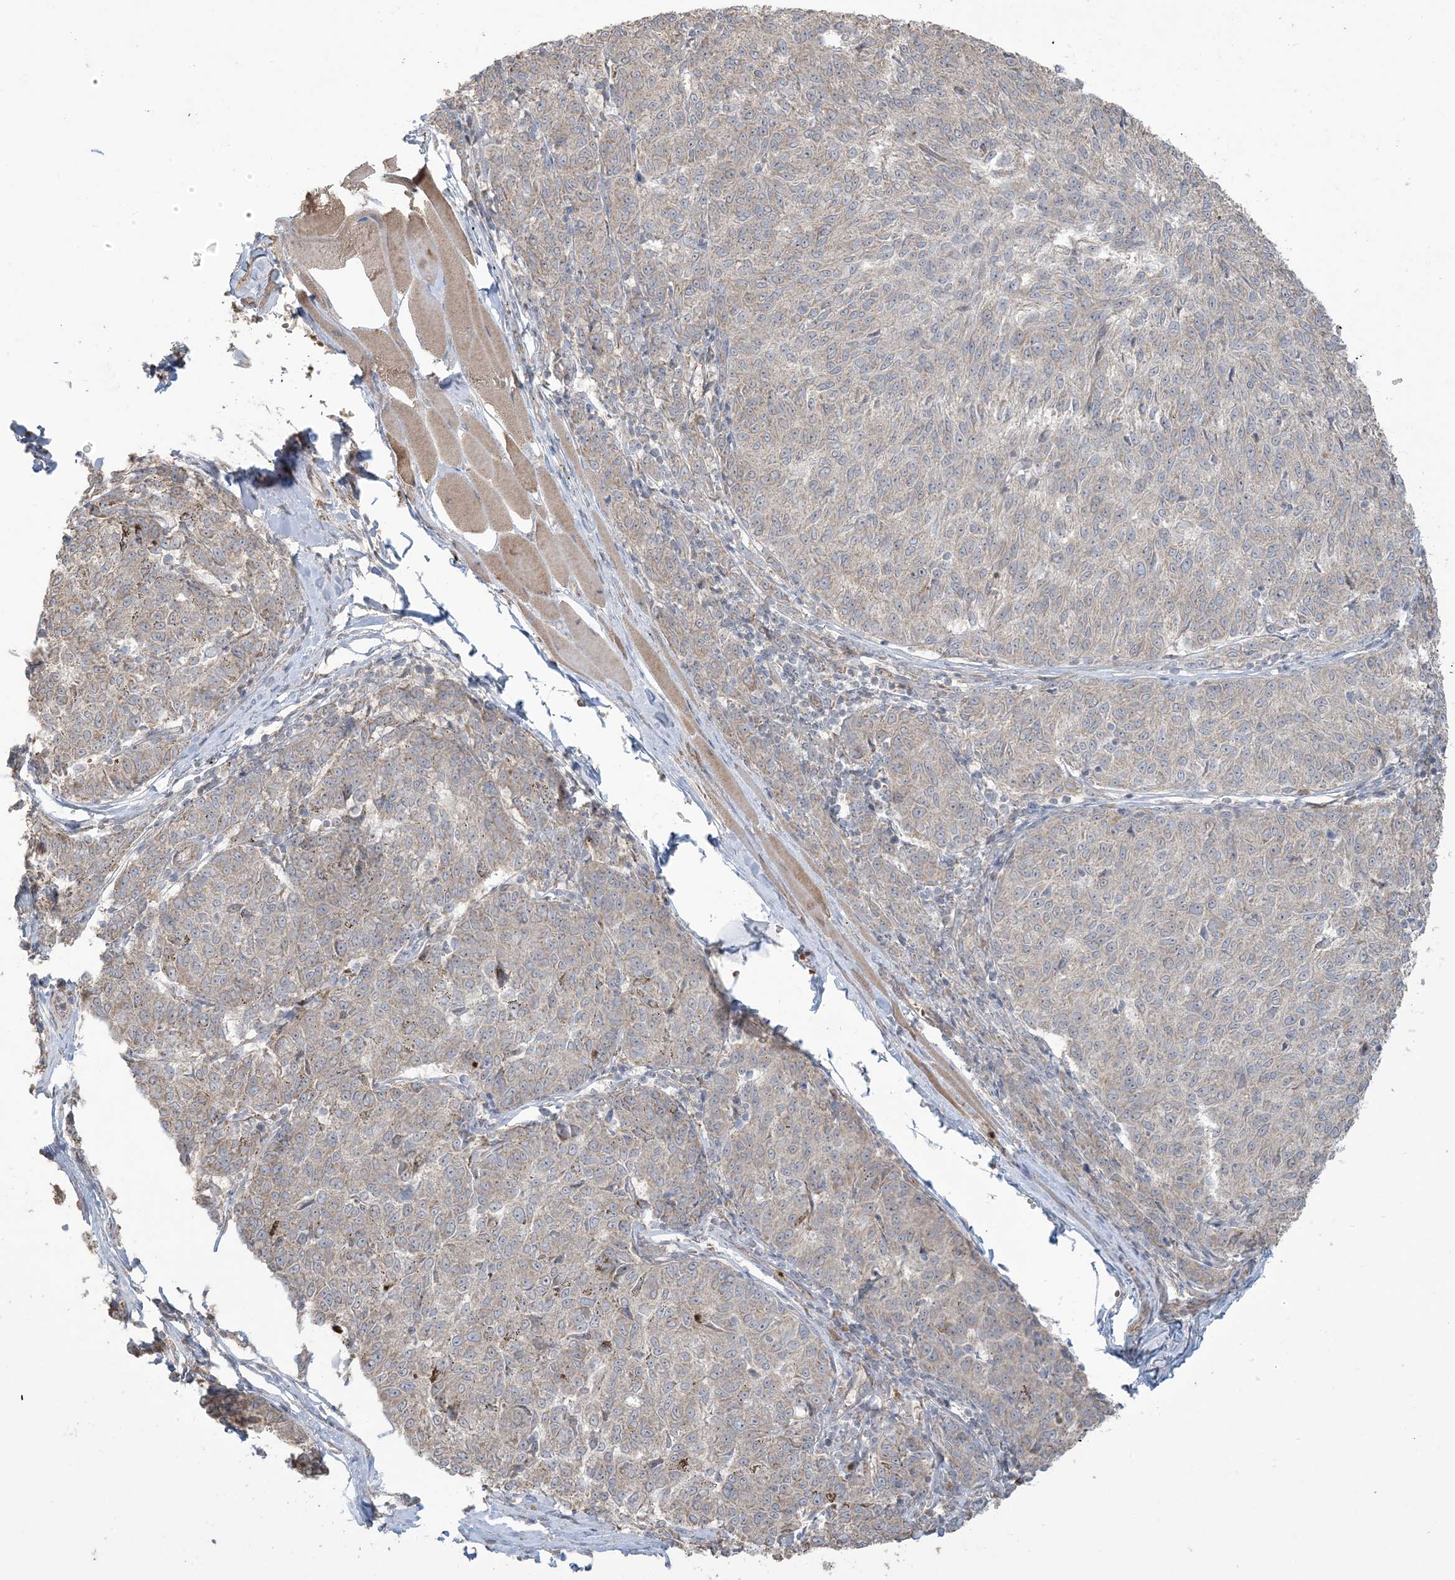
{"staining": {"intensity": "negative", "quantity": "none", "location": "none"}, "tissue": "melanoma", "cell_type": "Tumor cells", "image_type": "cancer", "snomed": [{"axis": "morphology", "description": "Malignant melanoma, NOS"}, {"axis": "topography", "description": "Skin"}], "caption": "High power microscopy histopathology image of an immunohistochemistry (IHC) image of malignant melanoma, revealing no significant expression in tumor cells. The staining is performed using DAB brown chromogen with nuclei counter-stained in using hematoxylin.", "gene": "KLHL18", "patient": {"sex": "female", "age": 72}}